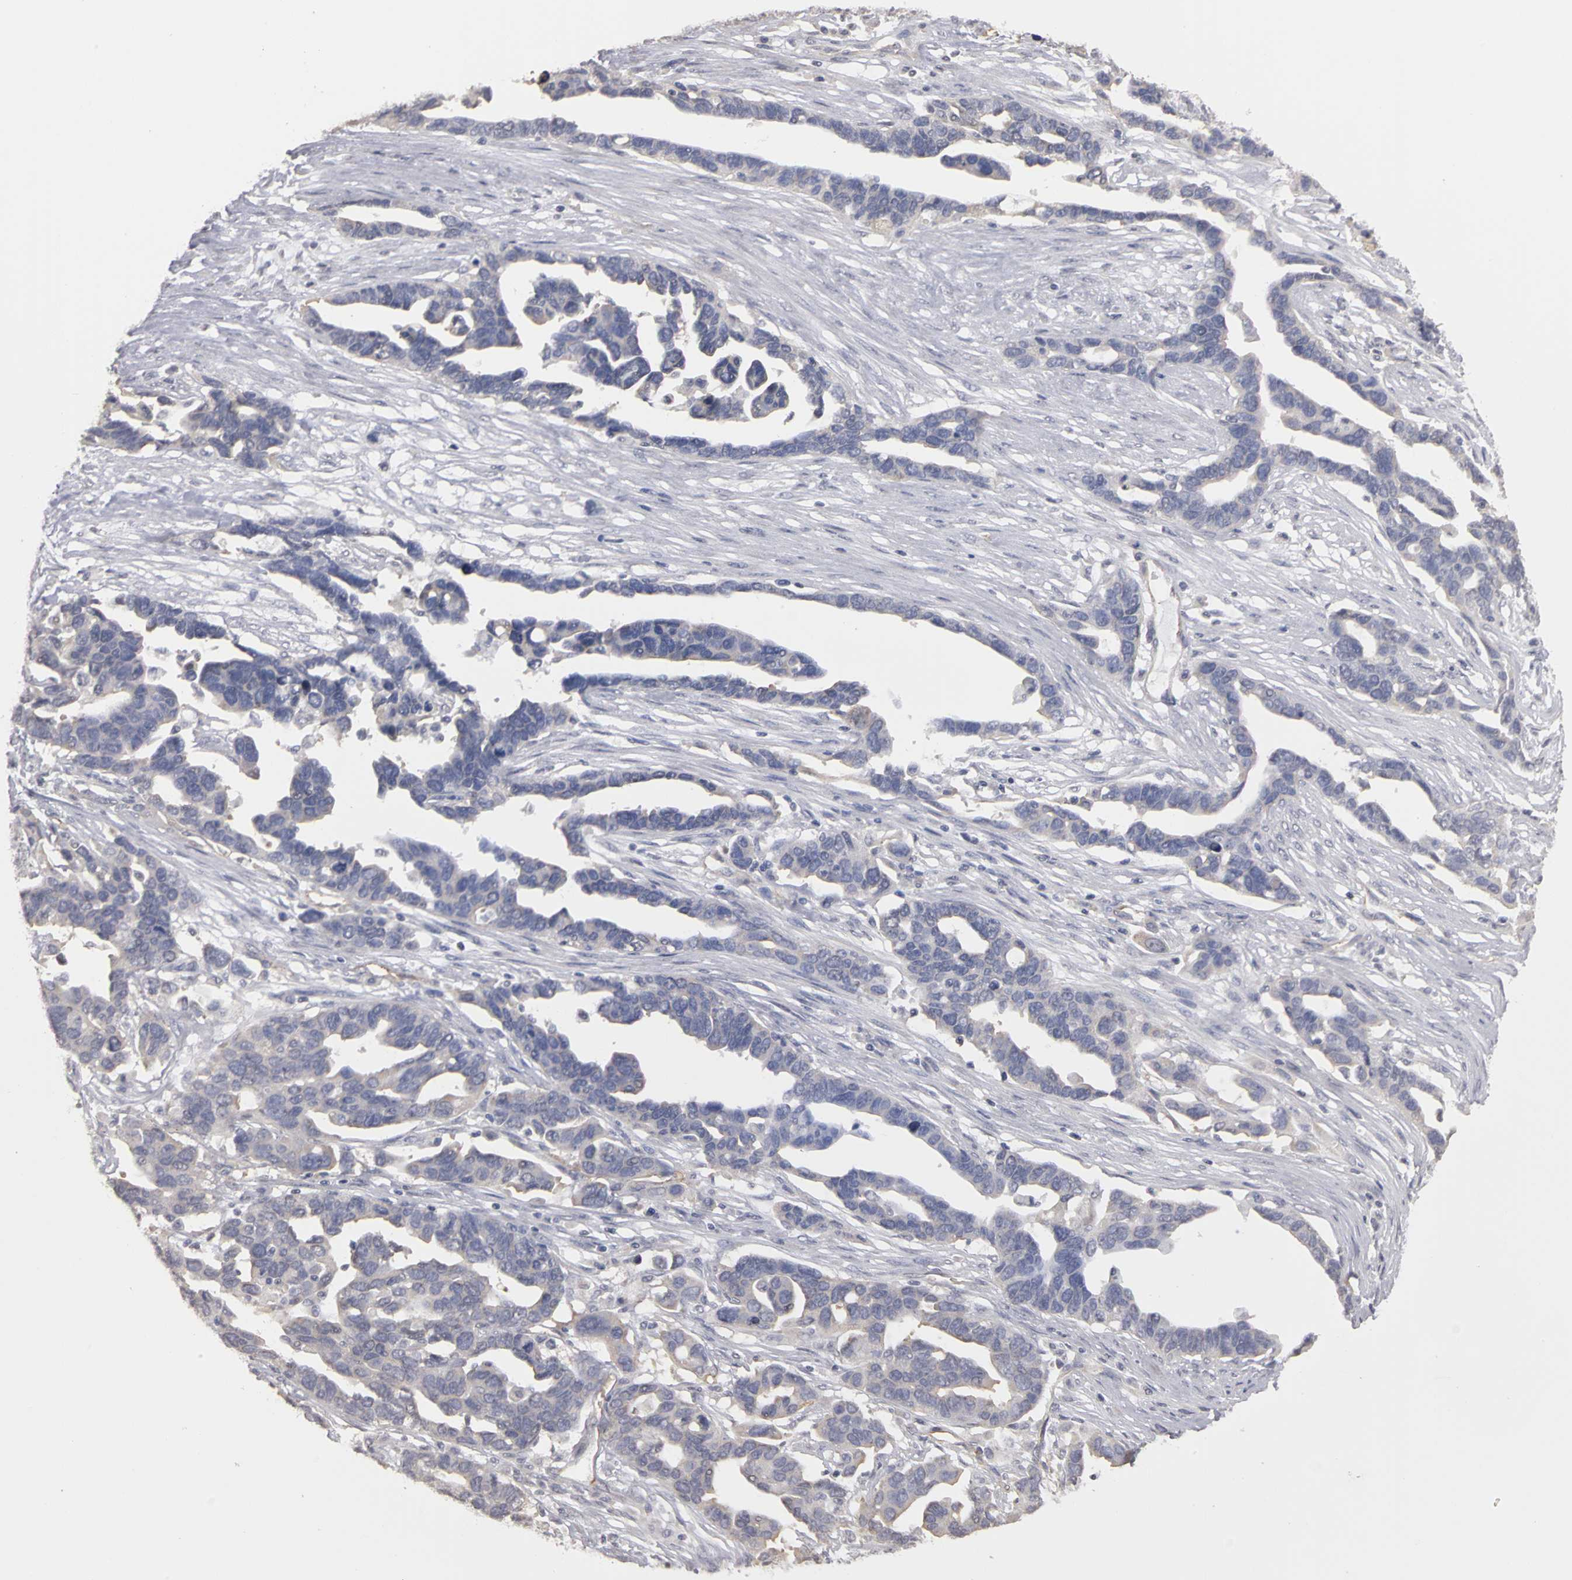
{"staining": {"intensity": "weak", "quantity": "25%-75%", "location": "cytoplasmic/membranous"}, "tissue": "ovarian cancer", "cell_type": "Tumor cells", "image_type": "cancer", "snomed": [{"axis": "morphology", "description": "Cystadenocarcinoma, serous, NOS"}, {"axis": "topography", "description": "Ovary"}], "caption": "Immunohistochemistry (IHC) image of human ovarian cancer stained for a protein (brown), which displays low levels of weak cytoplasmic/membranous expression in approximately 25%-75% of tumor cells.", "gene": "PLEKHA1", "patient": {"sex": "female", "age": 54}}